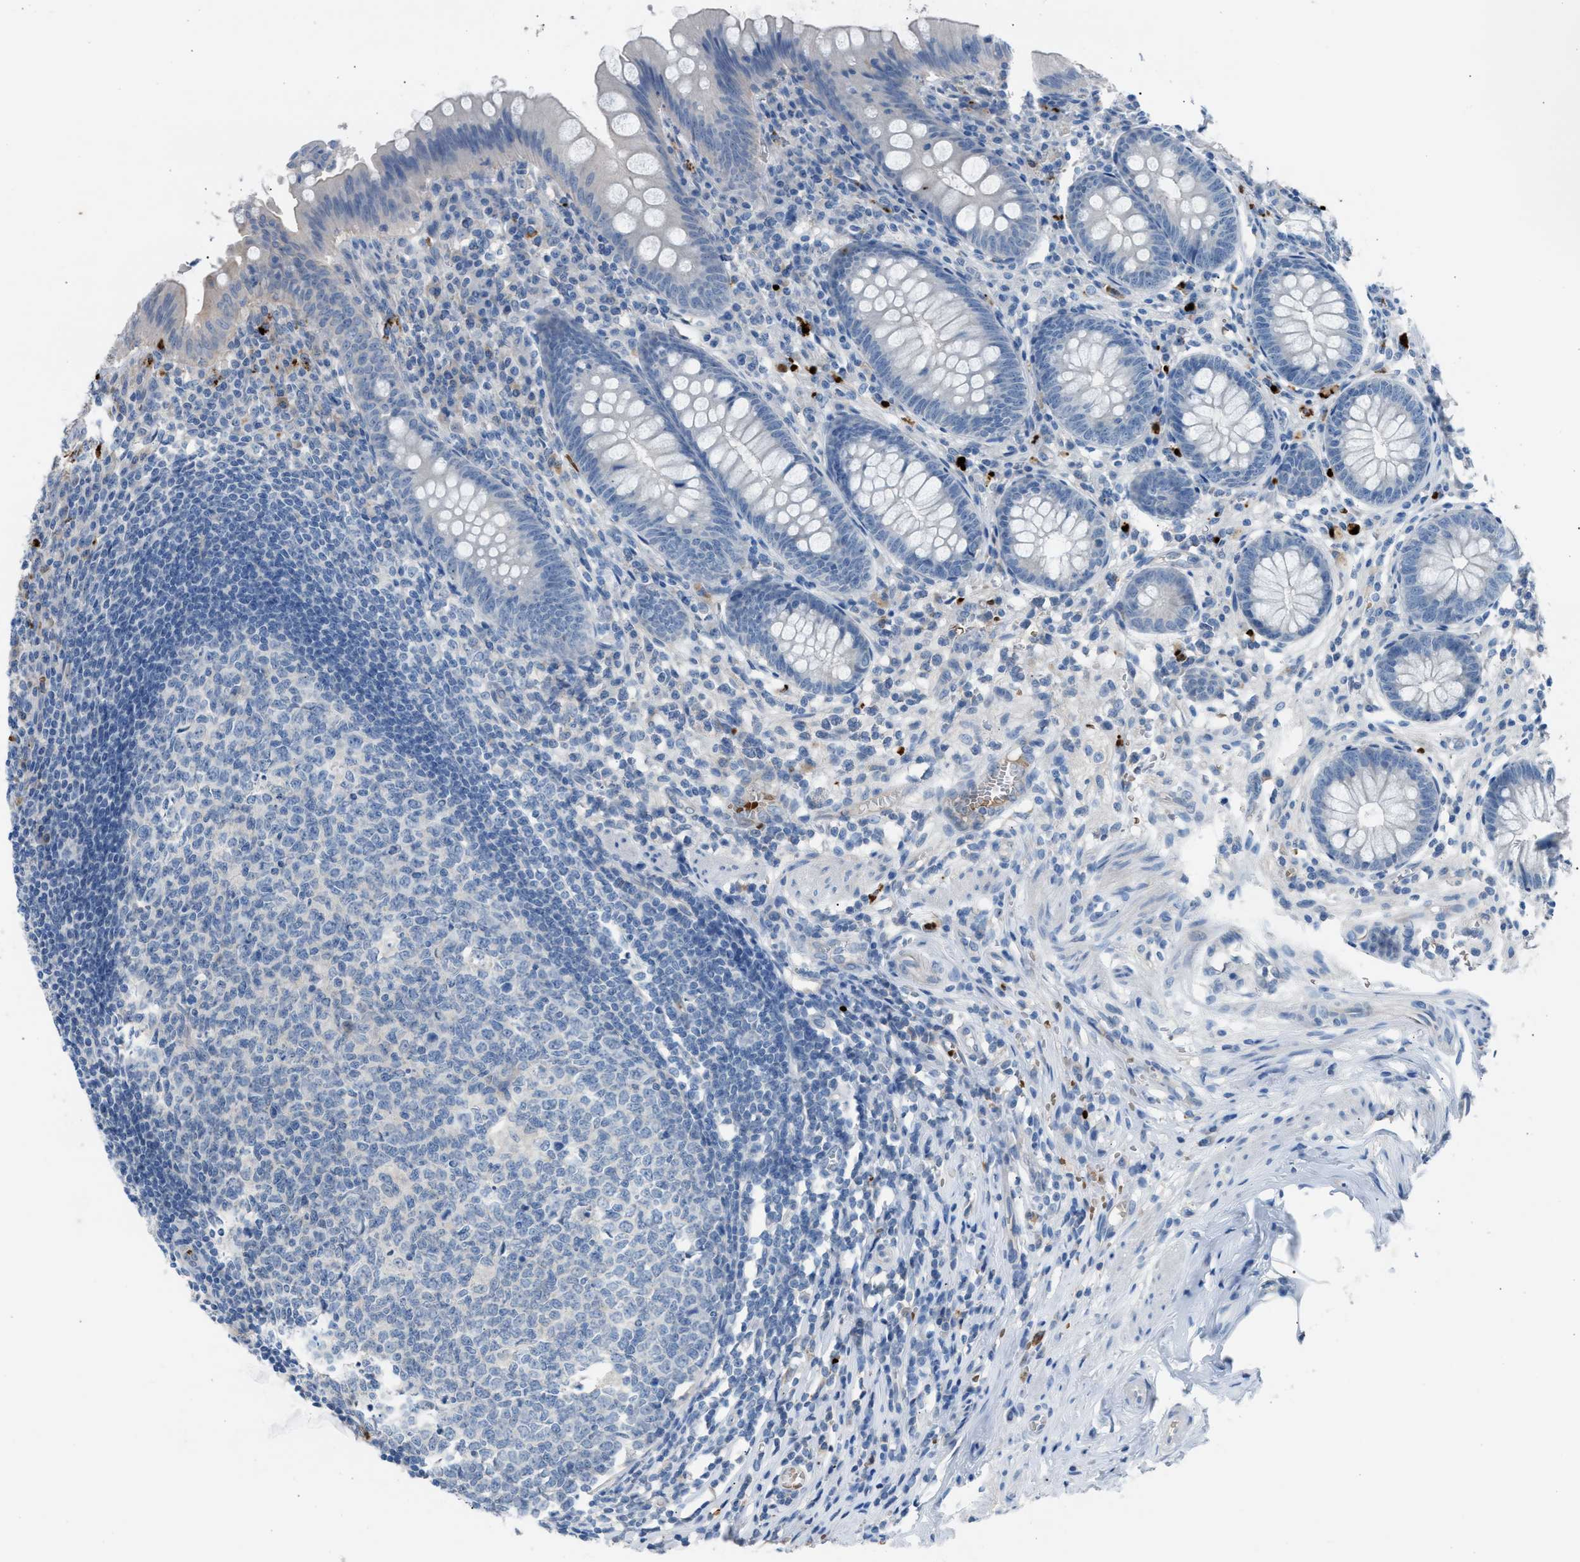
{"staining": {"intensity": "negative", "quantity": "none", "location": "none"}, "tissue": "appendix", "cell_type": "Glandular cells", "image_type": "normal", "snomed": [{"axis": "morphology", "description": "Normal tissue, NOS"}, {"axis": "topography", "description": "Appendix"}], "caption": "DAB (3,3'-diaminobenzidine) immunohistochemical staining of benign appendix displays no significant staining in glandular cells.", "gene": "CFAP77", "patient": {"sex": "male", "age": 56}}